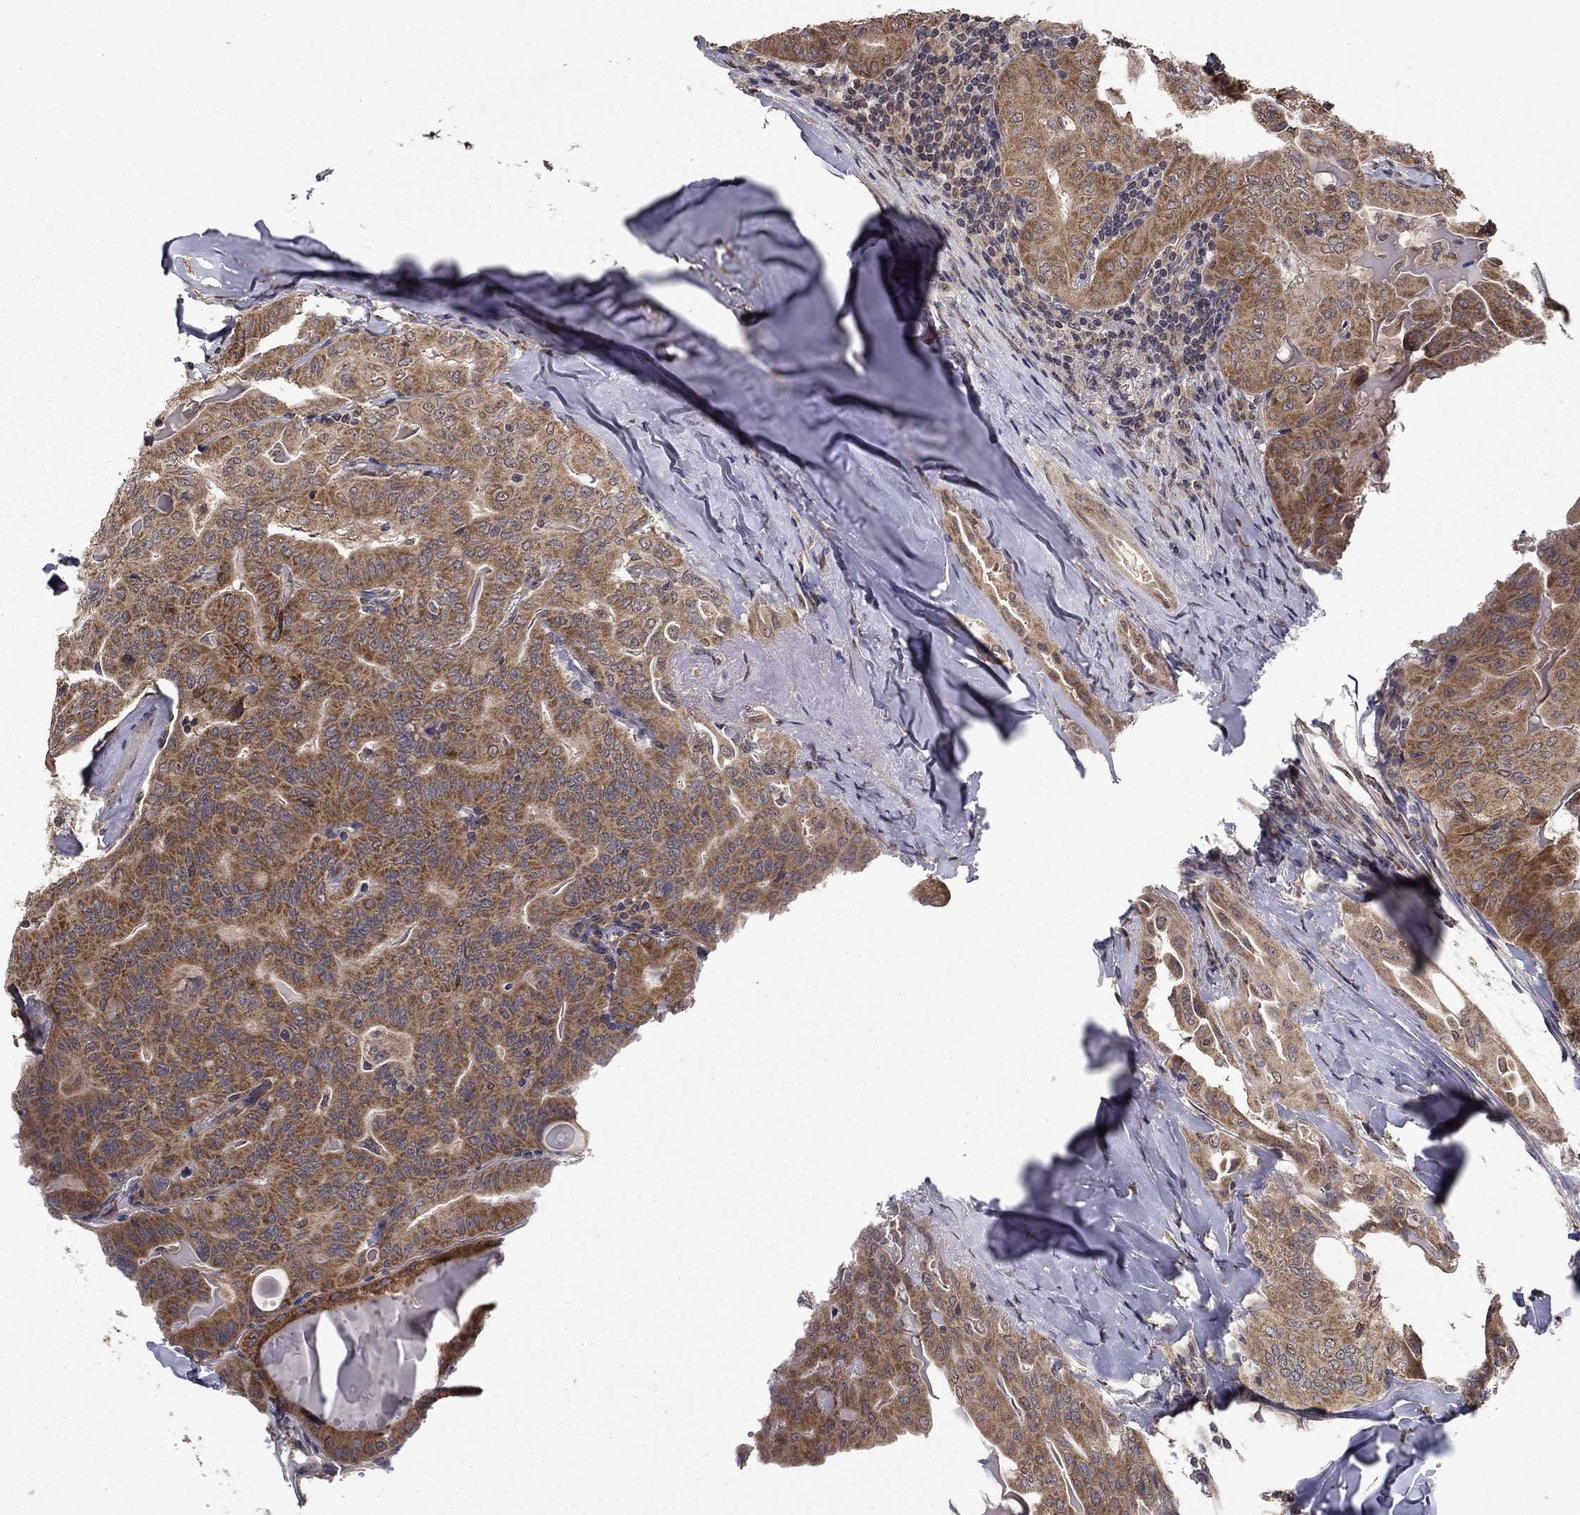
{"staining": {"intensity": "strong", "quantity": ">75%", "location": "cytoplasmic/membranous"}, "tissue": "thyroid cancer", "cell_type": "Tumor cells", "image_type": "cancer", "snomed": [{"axis": "morphology", "description": "Papillary adenocarcinoma, NOS"}, {"axis": "topography", "description": "Thyroid gland"}], "caption": "Tumor cells demonstrate high levels of strong cytoplasmic/membranous positivity in about >75% of cells in human thyroid papillary adenocarcinoma.", "gene": "SLC2A13", "patient": {"sex": "female", "age": 68}}